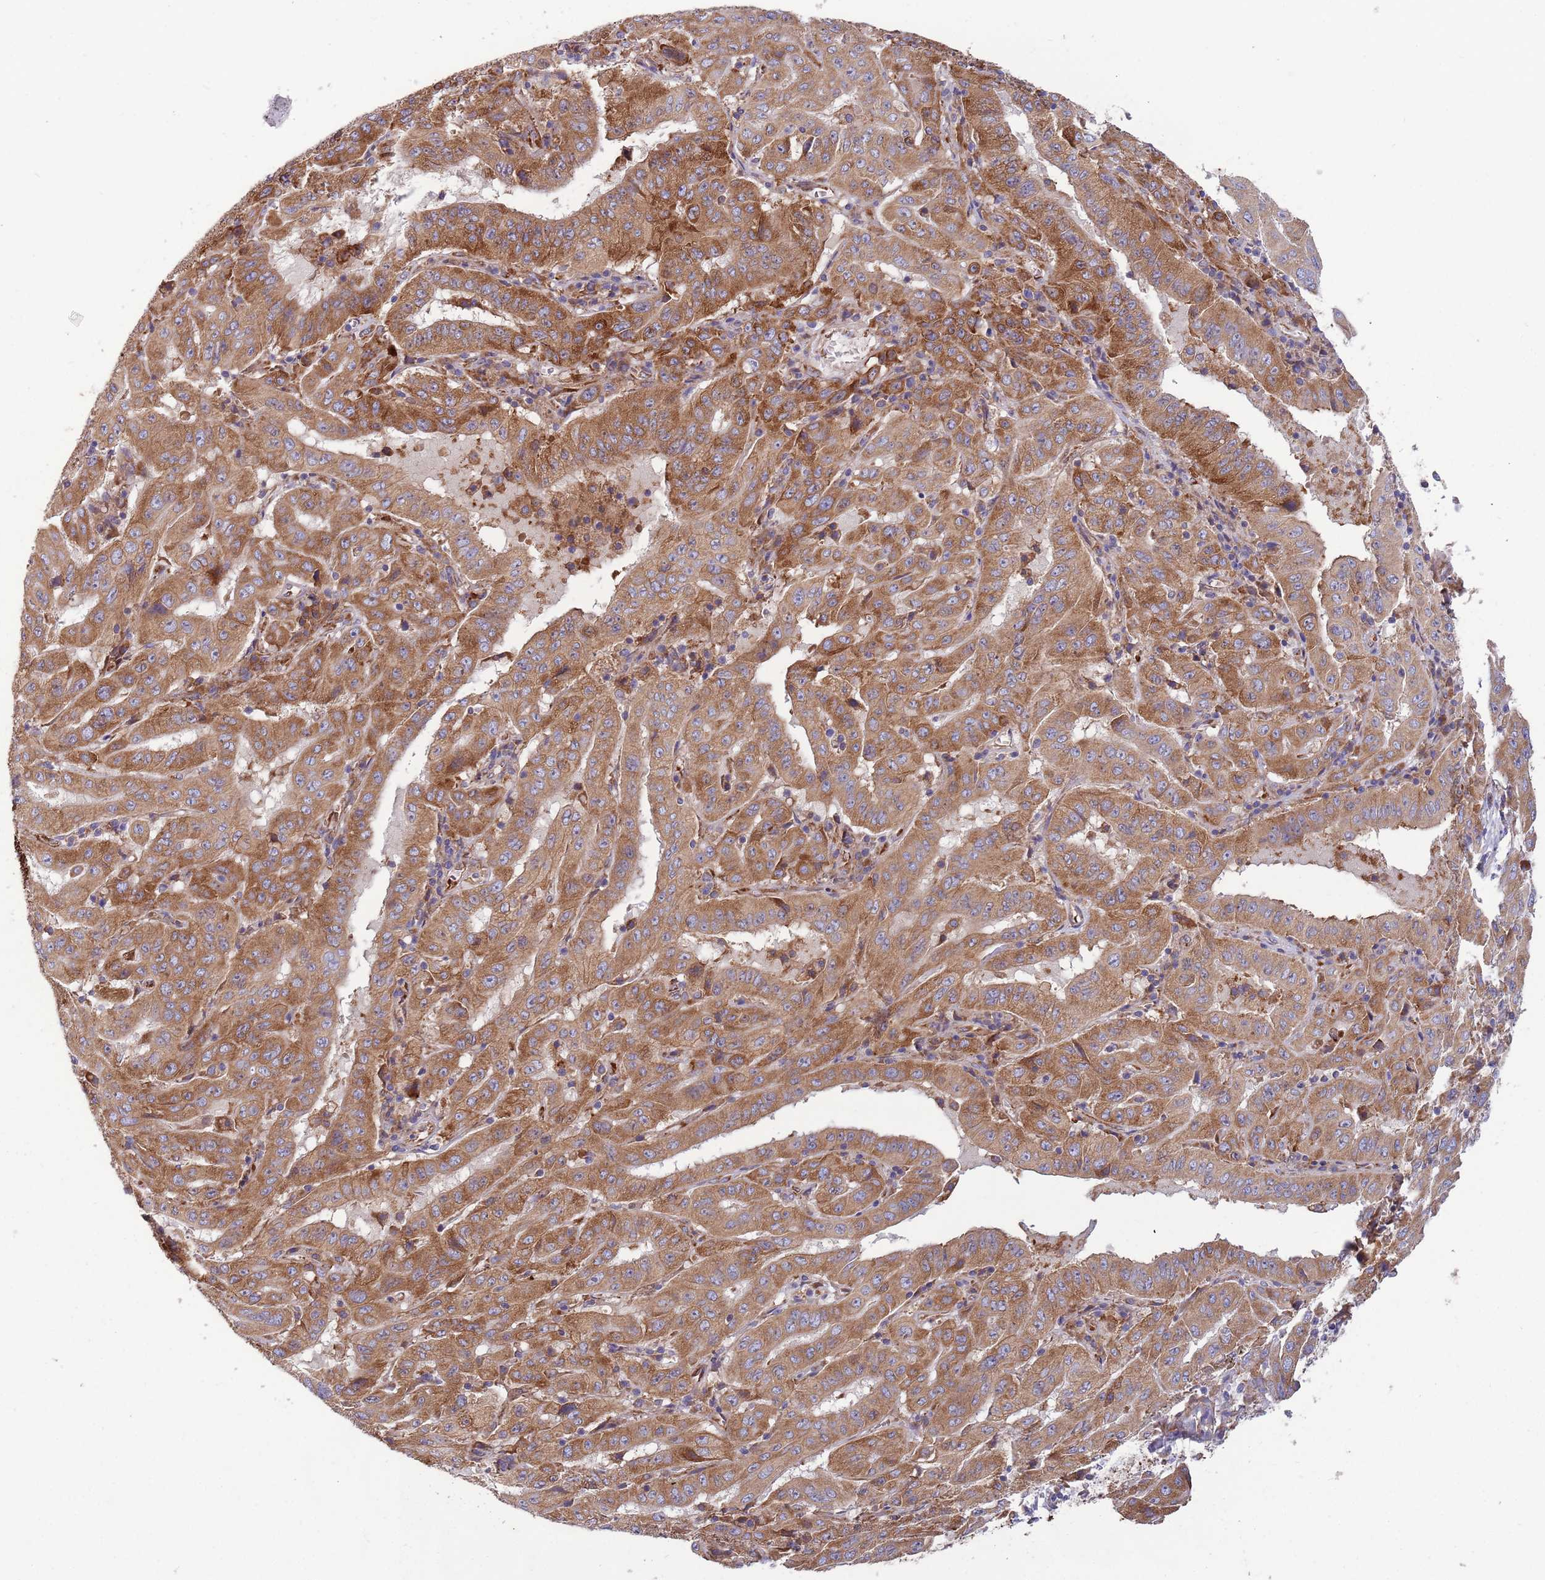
{"staining": {"intensity": "moderate", "quantity": ">75%", "location": "cytoplasmic/membranous"}, "tissue": "pancreatic cancer", "cell_type": "Tumor cells", "image_type": "cancer", "snomed": [{"axis": "morphology", "description": "Adenocarcinoma, NOS"}, {"axis": "topography", "description": "Pancreas"}], "caption": "Protein staining of pancreatic cancer (adenocarcinoma) tissue reveals moderate cytoplasmic/membranous positivity in about >75% of tumor cells.", "gene": "ARMCX6", "patient": {"sex": "male", "age": 63}}